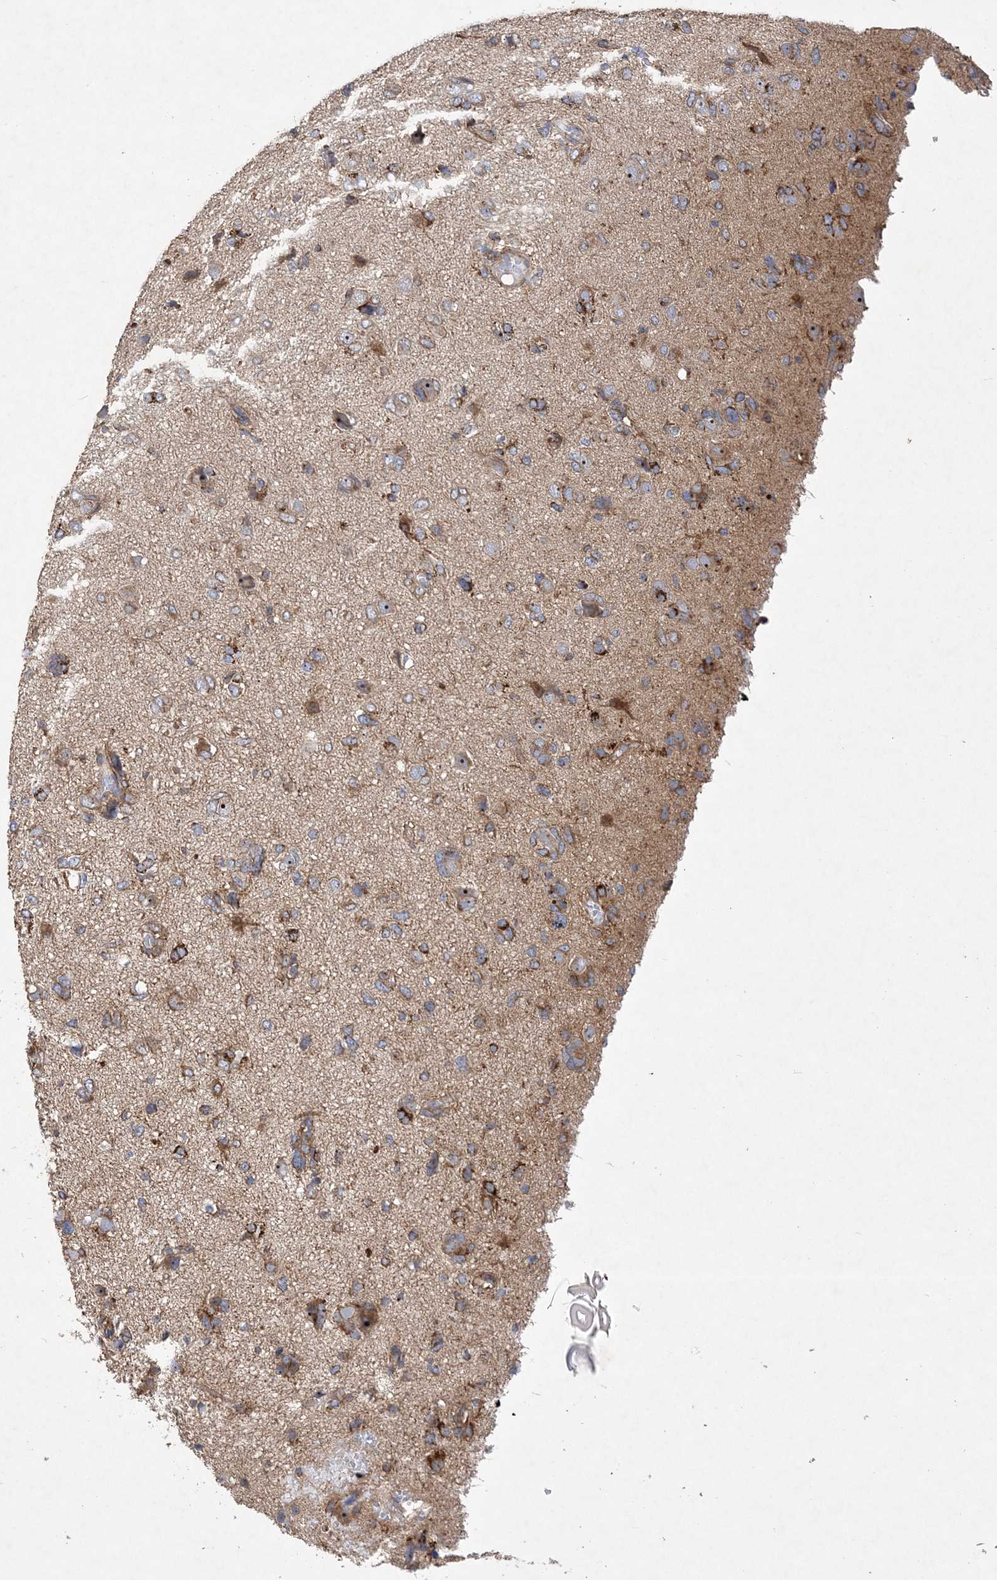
{"staining": {"intensity": "moderate", "quantity": "25%-75%", "location": "cytoplasmic/membranous,nuclear"}, "tissue": "glioma", "cell_type": "Tumor cells", "image_type": "cancer", "snomed": [{"axis": "morphology", "description": "Glioma, malignant, High grade"}, {"axis": "topography", "description": "Brain"}], "caption": "A histopathology image showing moderate cytoplasmic/membranous and nuclear positivity in about 25%-75% of tumor cells in glioma, as visualized by brown immunohistochemical staining.", "gene": "FEZ2", "patient": {"sex": "female", "age": 59}}